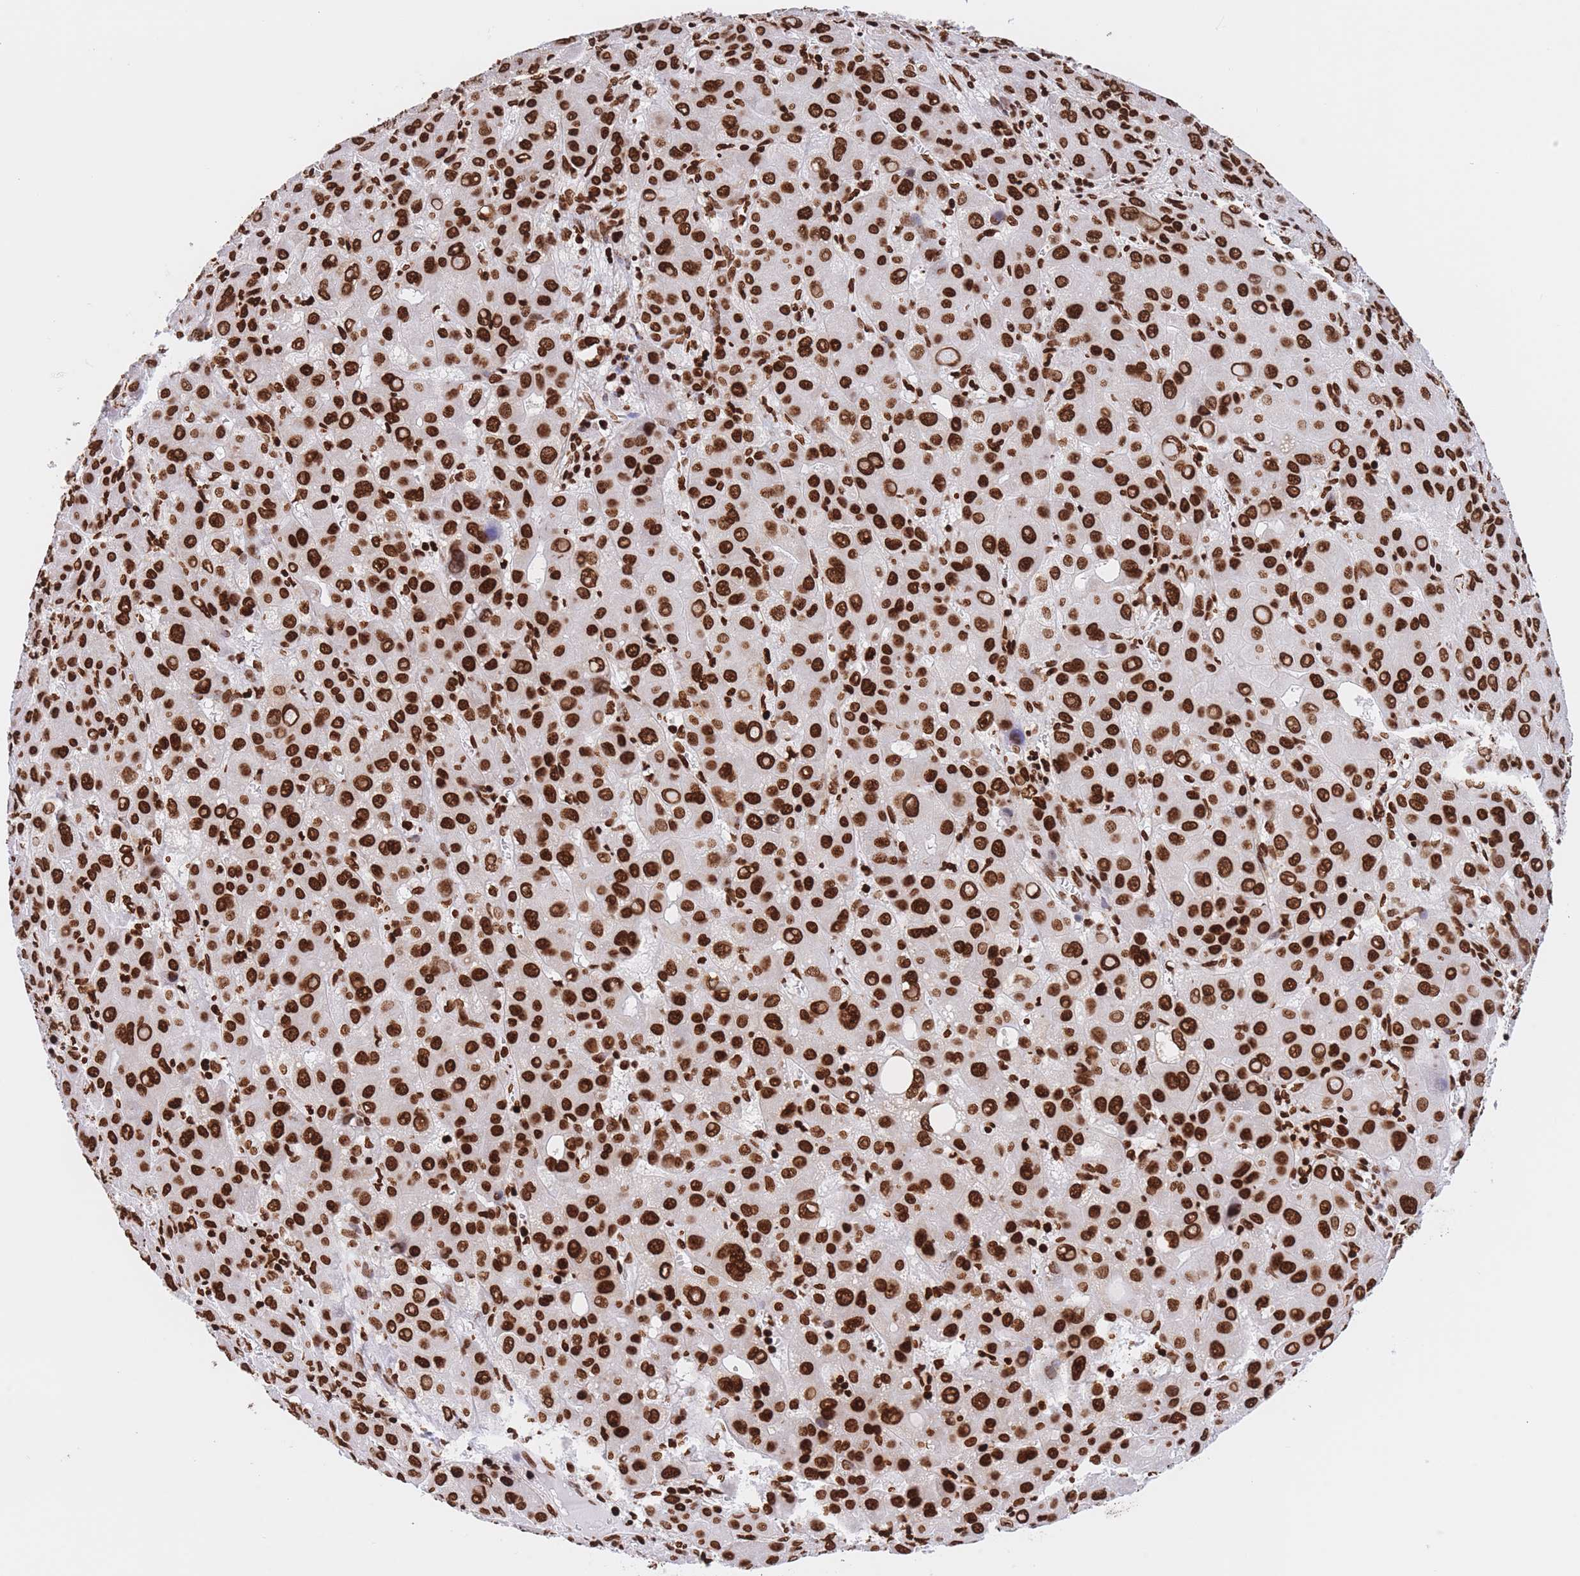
{"staining": {"intensity": "strong", "quantity": ">75%", "location": "nuclear"}, "tissue": "liver cancer", "cell_type": "Tumor cells", "image_type": "cancer", "snomed": [{"axis": "morphology", "description": "Carcinoma, Hepatocellular, NOS"}, {"axis": "topography", "description": "Liver"}], "caption": "Protein staining displays strong nuclear expression in about >75% of tumor cells in liver cancer (hepatocellular carcinoma).", "gene": "H2BC11", "patient": {"sex": "male", "age": 55}}